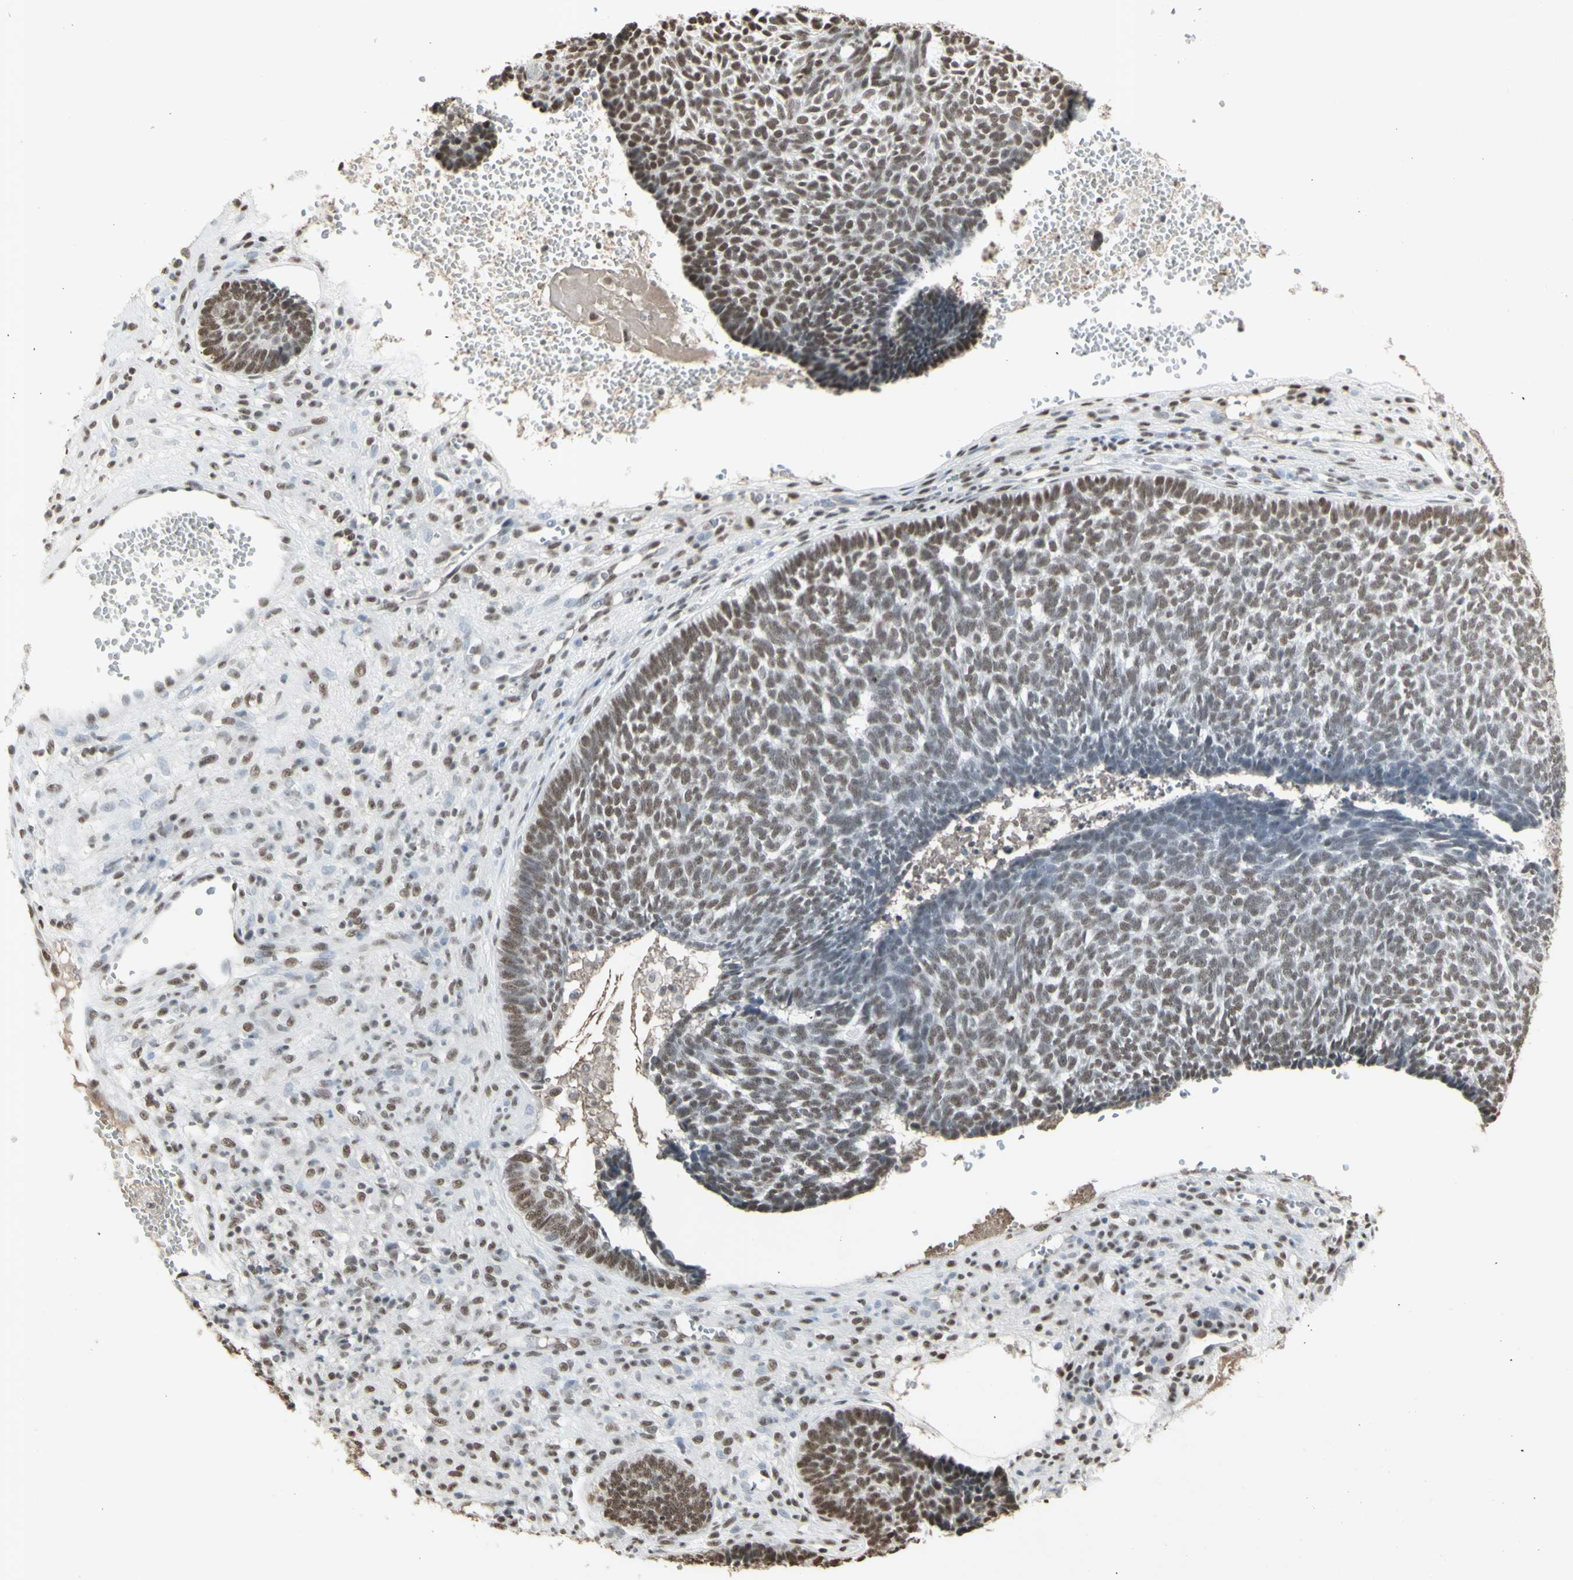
{"staining": {"intensity": "moderate", "quantity": ">75%", "location": "nuclear"}, "tissue": "skin cancer", "cell_type": "Tumor cells", "image_type": "cancer", "snomed": [{"axis": "morphology", "description": "Basal cell carcinoma"}, {"axis": "topography", "description": "Skin"}], "caption": "This photomicrograph demonstrates immunohistochemistry staining of human skin basal cell carcinoma, with medium moderate nuclear expression in about >75% of tumor cells.", "gene": "TRIM28", "patient": {"sex": "male", "age": 84}}